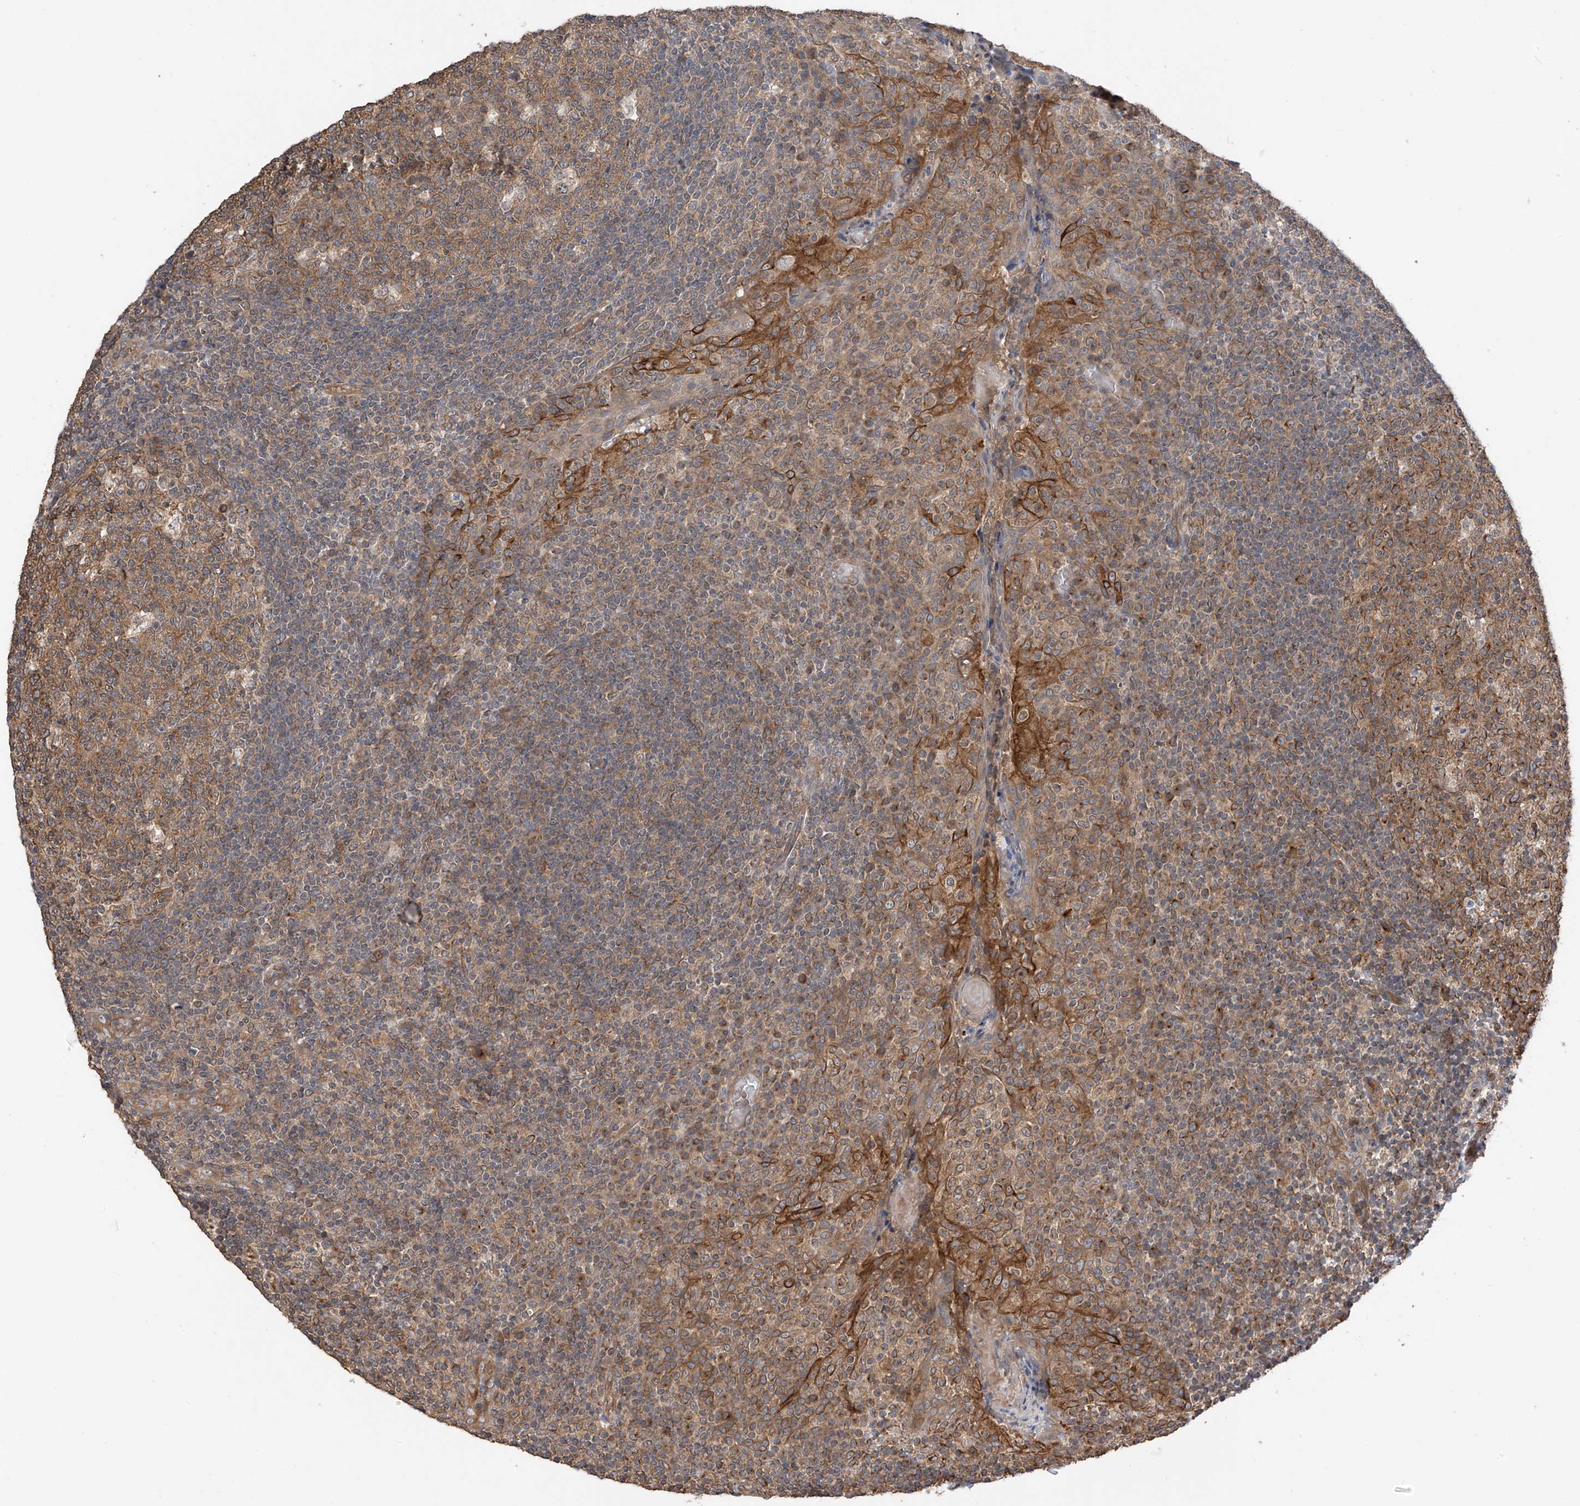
{"staining": {"intensity": "strong", "quantity": "25%-75%", "location": "cytoplasmic/membranous"}, "tissue": "tonsil", "cell_type": "Germinal center cells", "image_type": "normal", "snomed": [{"axis": "morphology", "description": "Normal tissue, NOS"}, {"axis": "topography", "description": "Tonsil"}], "caption": "A high-resolution image shows immunohistochemistry staining of unremarkable tonsil, which reveals strong cytoplasmic/membranous staining in approximately 25%-75% of germinal center cells.", "gene": "RPAIN", "patient": {"sex": "female", "age": 19}}